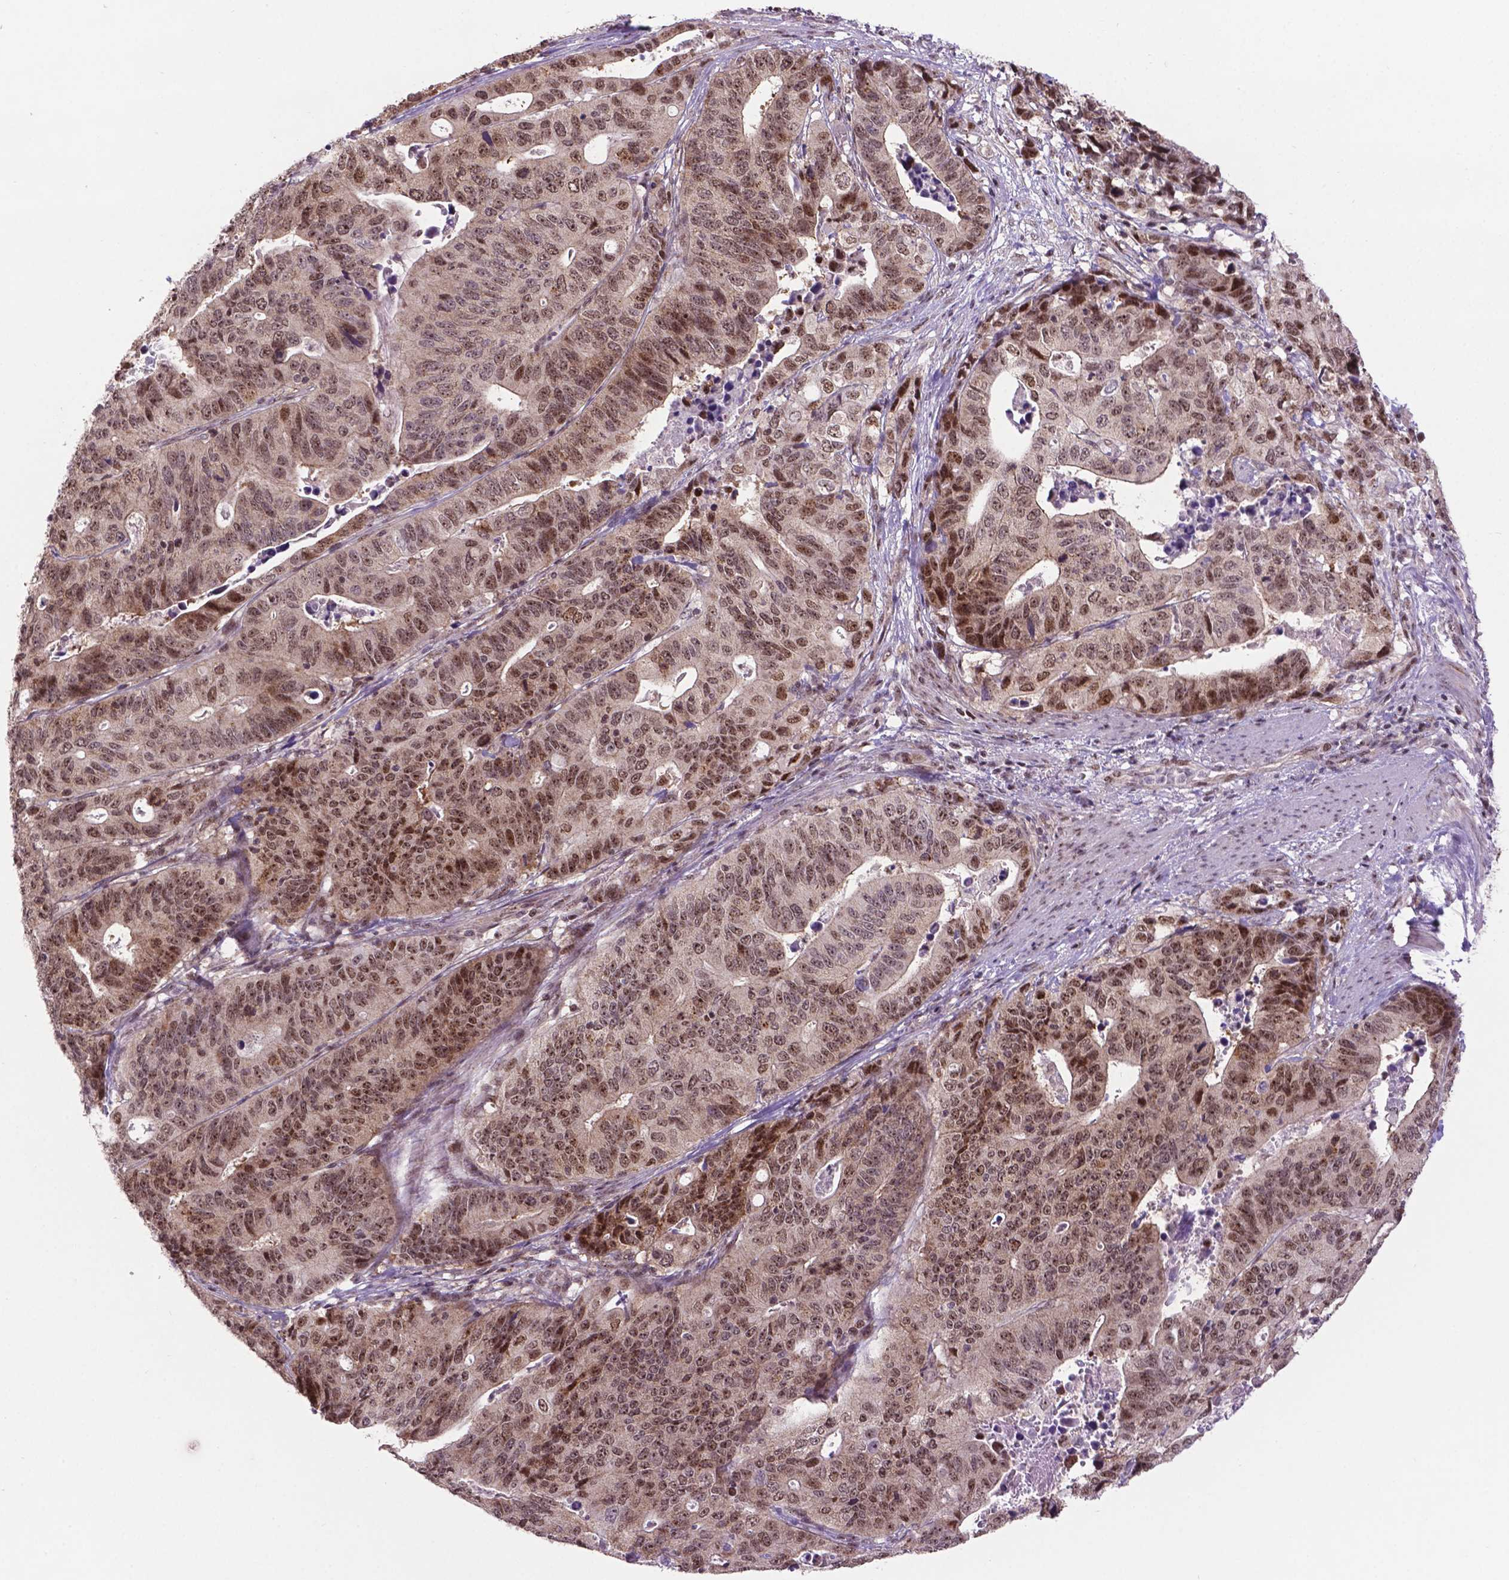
{"staining": {"intensity": "moderate", "quantity": ">75%", "location": "nuclear"}, "tissue": "stomach cancer", "cell_type": "Tumor cells", "image_type": "cancer", "snomed": [{"axis": "morphology", "description": "Adenocarcinoma, NOS"}, {"axis": "topography", "description": "Stomach, upper"}], "caption": "Adenocarcinoma (stomach) stained for a protein shows moderate nuclear positivity in tumor cells. The staining was performed using DAB, with brown indicating positive protein expression. Nuclei are stained blue with hematoxylin.", "gene": "CSNK2A1", "patient": {"sex": "female", "age": 67}}